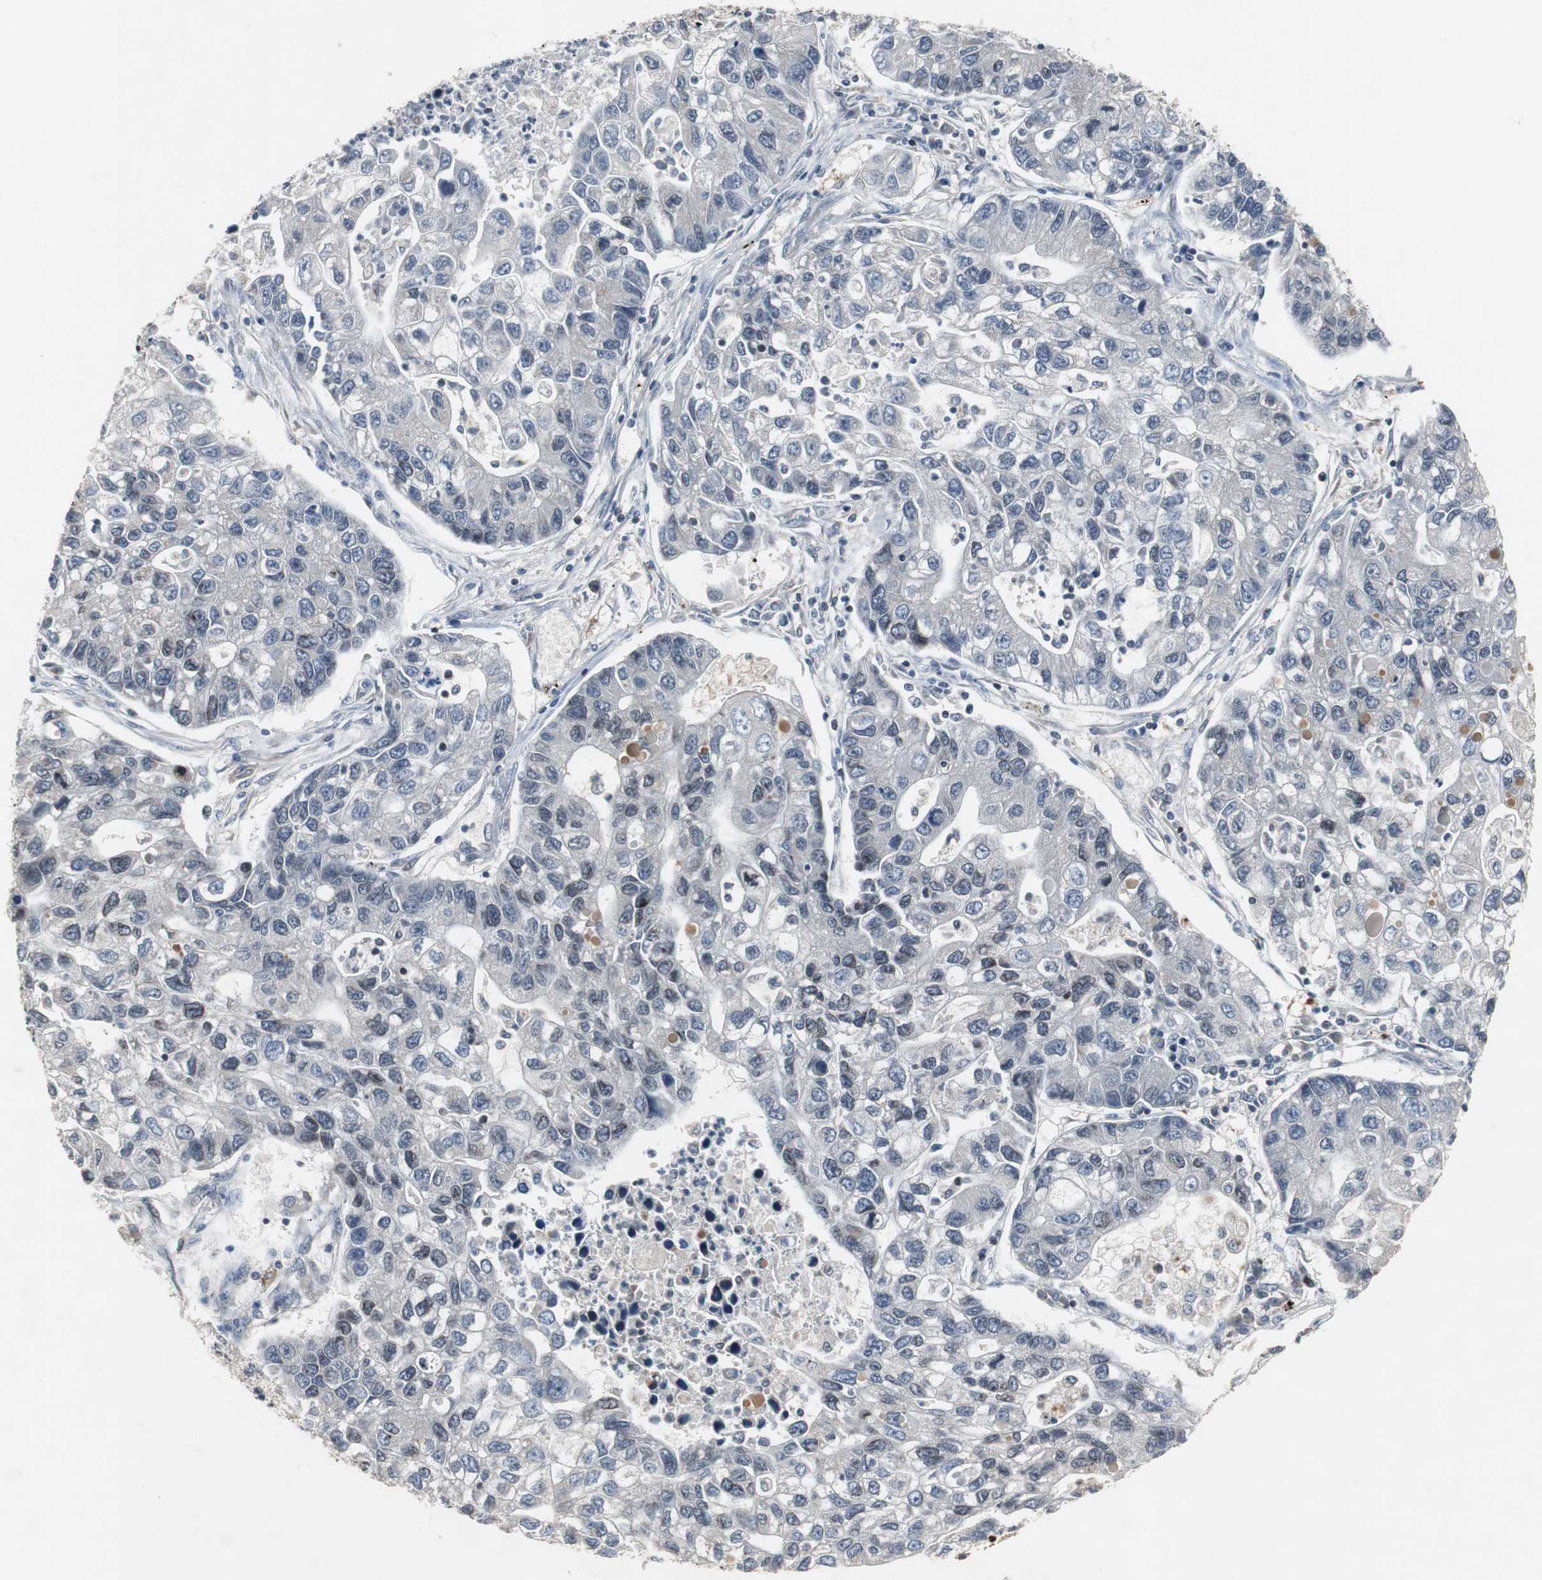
{"staining": {"intensity": "negative", "quantity": "none", "location": "none"}, "tissue": "lung cancer", "cell_type": "Tumor cells", "image_type": "cancer", "snomed": [{"axis": "morphology", "description": "Adenocarcinoma, NOS"}, {"axis": "topography", "description": "Lung"}], "caption": "Micrograph shows no protein expression in tumor cells of lung cancer tissue.", "gene": "ZNF396", "patient": {"sex": "female", "age": 51}}